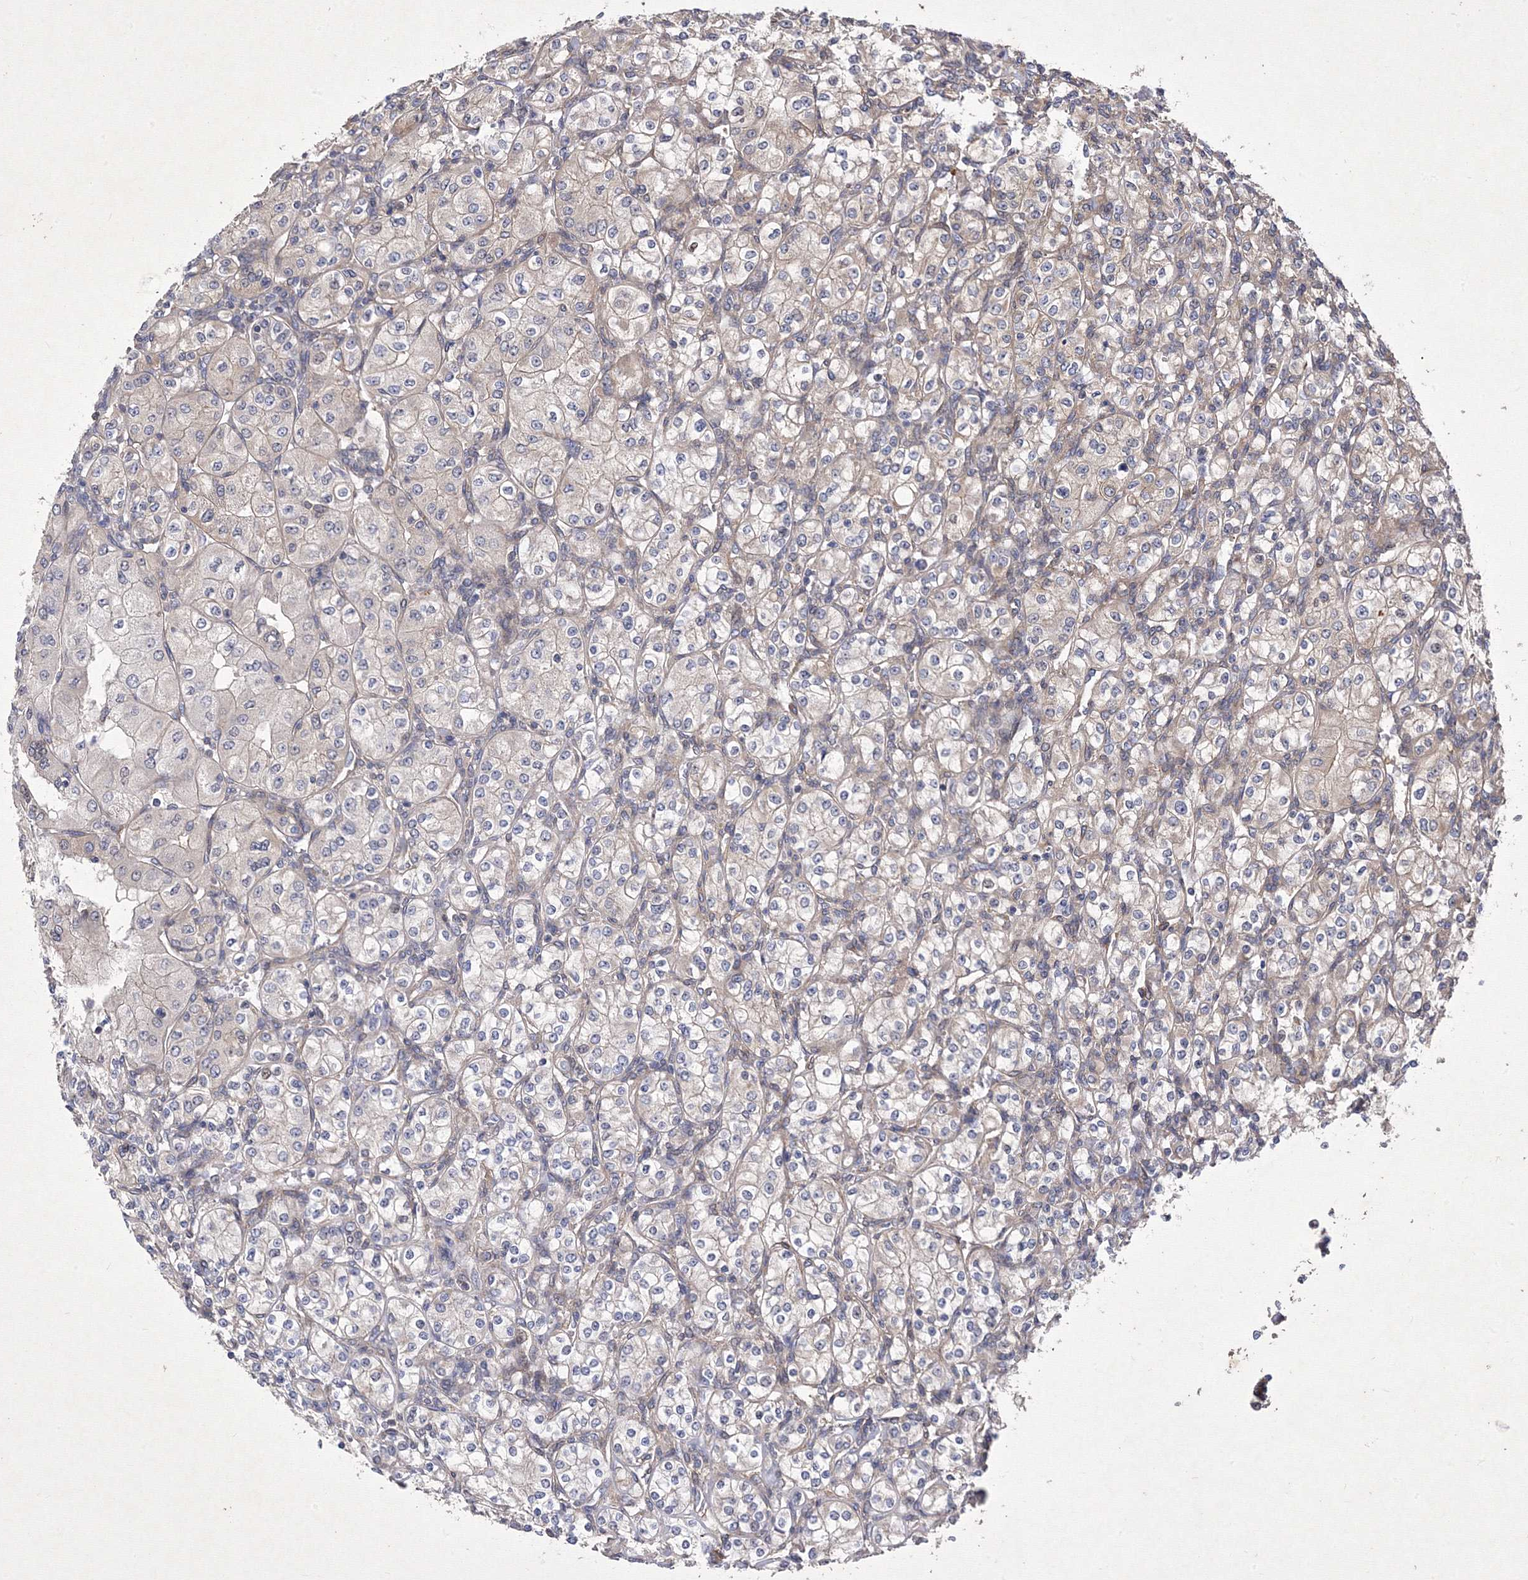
{"staining": {"intensity": "weak", "quantity": "<25%", "location": "cytoplasmic/membranous"}, "tissue": "renal cancer", "cell_type": "Tumor cells", "image_type": "cancer", "snomed": [{"axis": "morphology", "description": "Adenocarcinoma, NOS"}, {"axis": "topography", "description": "Kidney"}], "caption": "Immunohistochemical staining of renal cancer reveals no significant staining in tumor cells. (DAB immunohistochemistry with hematoxylin counter stain).", "gene": "SNX18", "patient": {"sex": "male", "age": 77}}